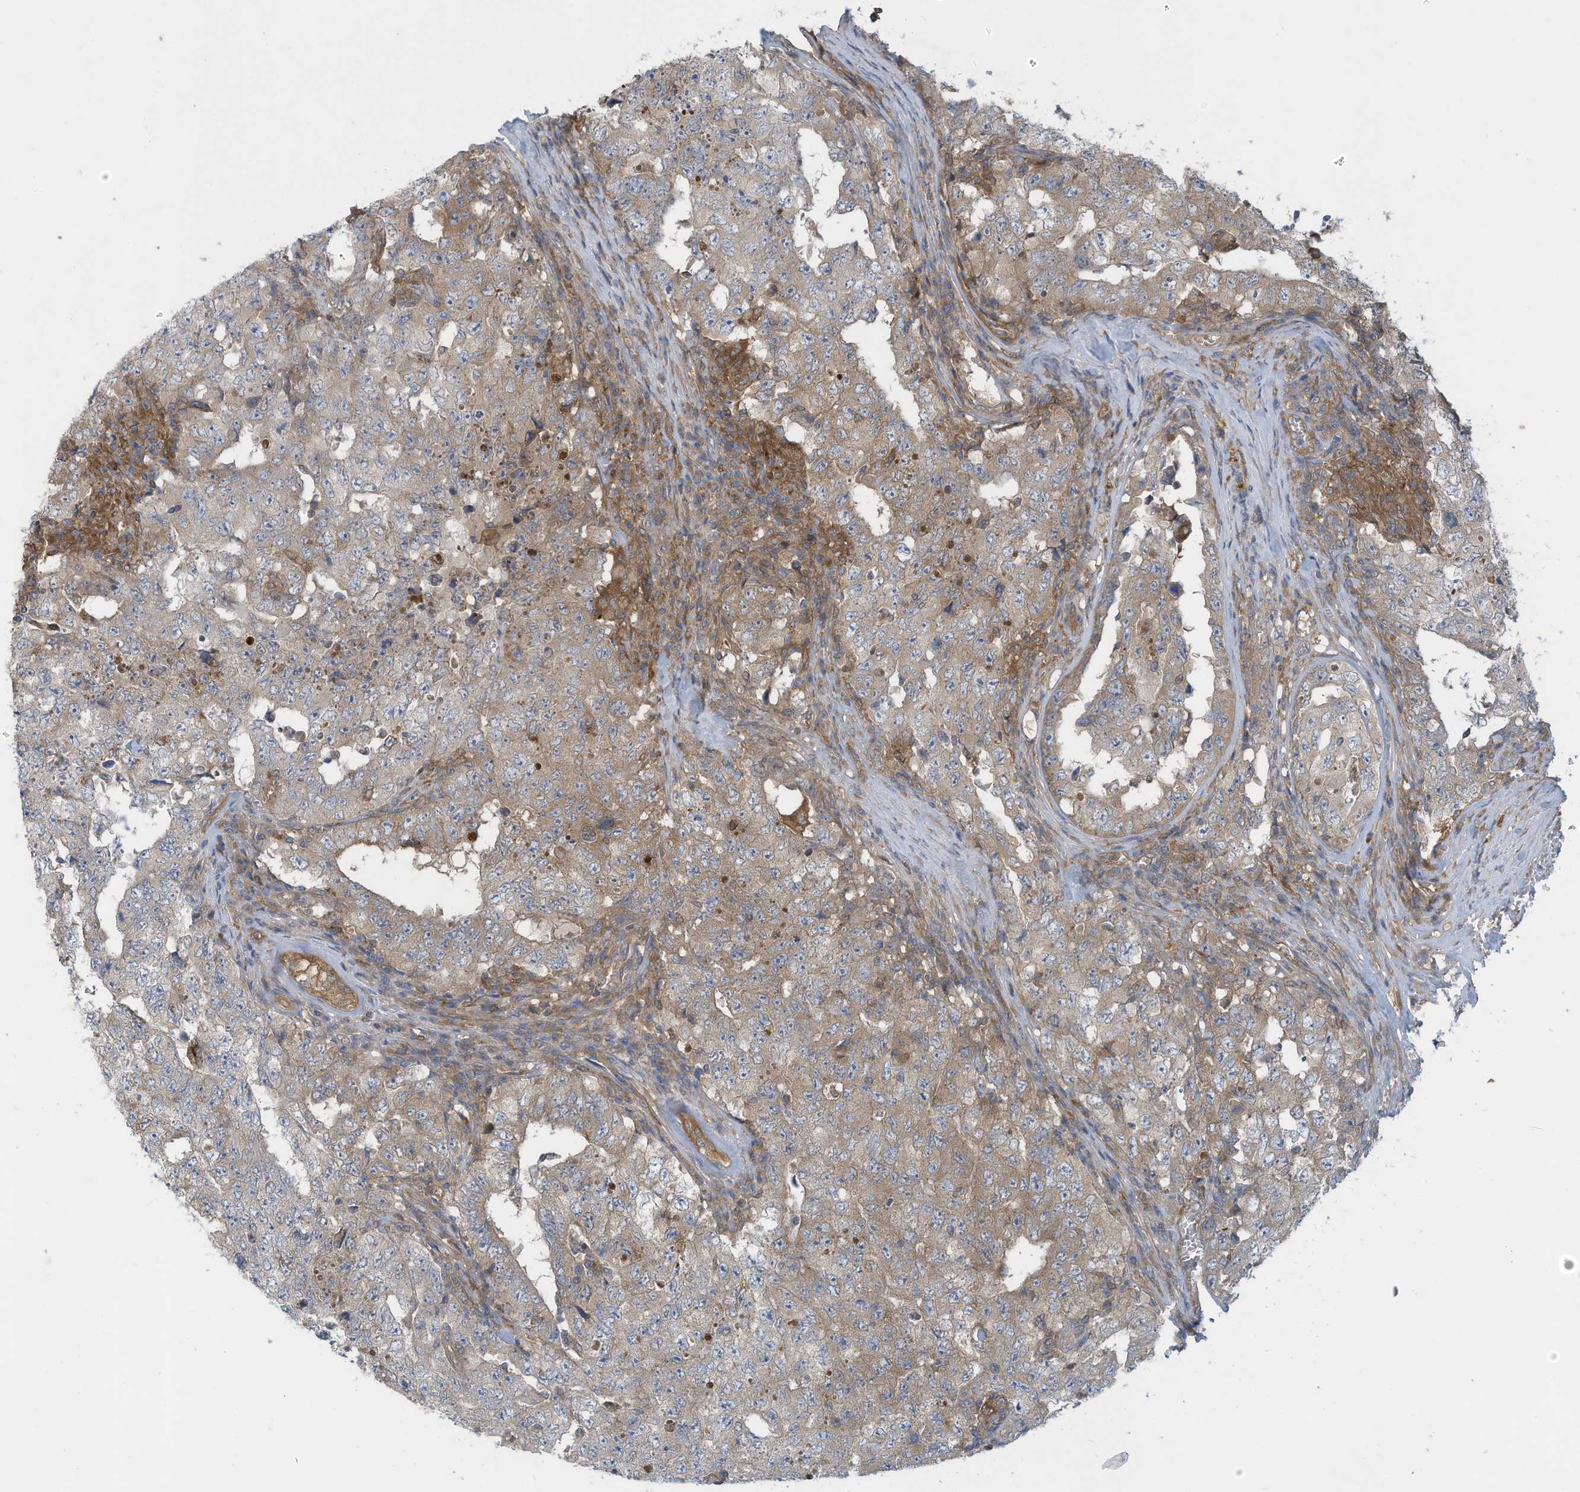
{"staining": {"intensity": "weak", "quantity": ">75%", "location": "cytoplasmic/membranous"}, "tissue": "testis cancer", "cell_type": "Tumor cells", "image_type": "cancer", "snomed": [{"axis": "morphology", "description": "Carcinoma, Embryonal, NOS"}, {"axis": "topography", "description": "Testis"}], "caption": "DAB immunohistochemical staining of human testis embryonal carcinoma reveals weak cytoplasmic/membranous protein expression in about >75% of tumor cells.", "gene": "ADI1", "patient": {"sex": "male", "age": 26}}